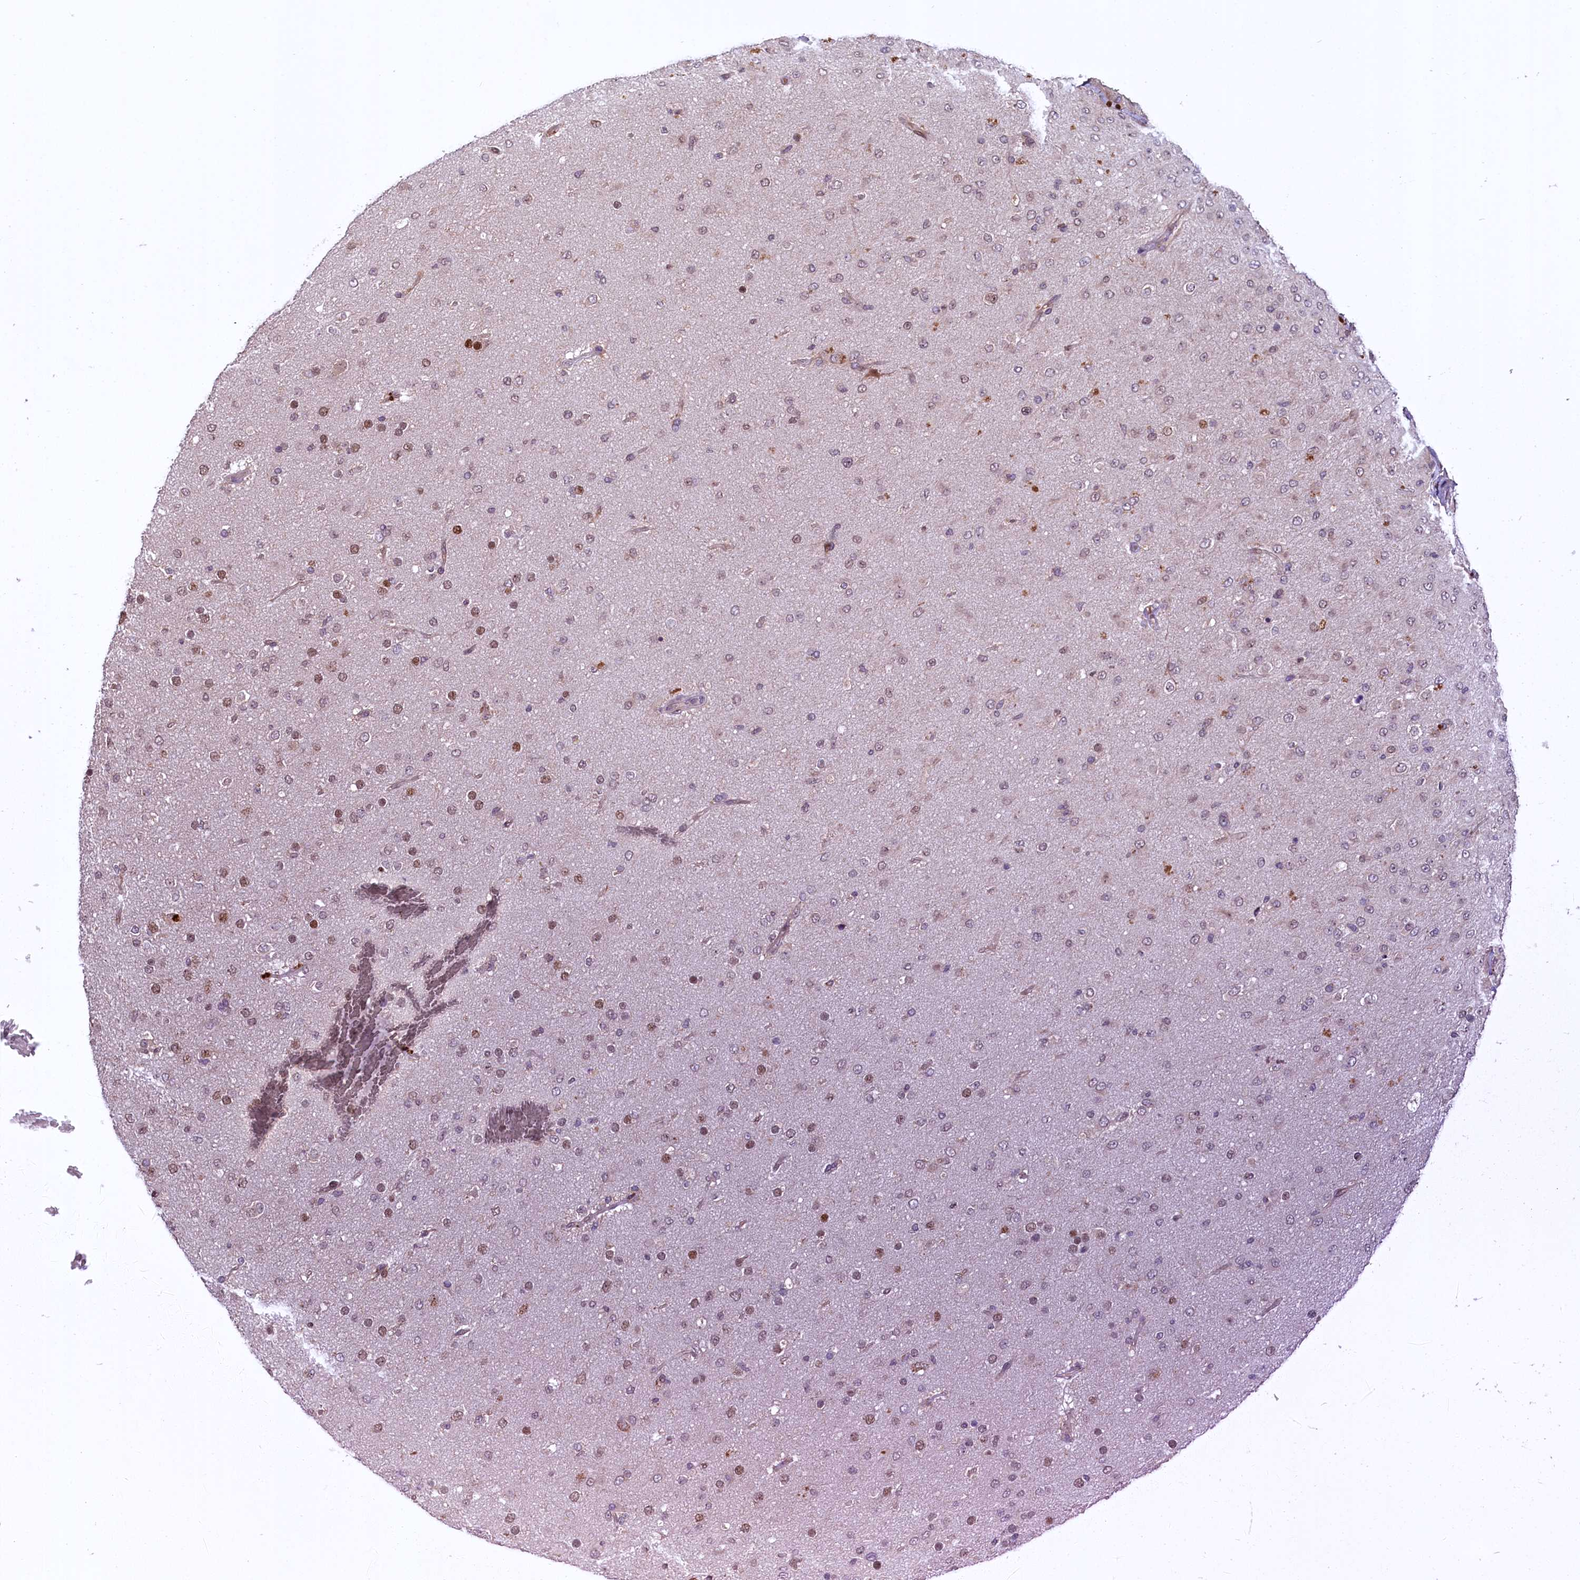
{"staining": {"intensity": "moderate", "quantity": "25%-75%", "location": "nuclear"}, "tissue": "glioma", "cell_type": "Tumor cells", "image_type": "cancer", "snomed": [{"axis": "morphology", "description": "Glioma, malignant, Low grade"}, {"axis": "topography", "description": "Brain"}], "caption": "Protein staining reveals moderate nuclear positivity in approximately 25%-75% of tumor cells in glioma. (Stains: DAB in brown, nuclei in blue, Microscopy: brightfield microscopy at high magnification).", "gene": "N4BP2L1", "patient": {"sex": "male", "age": 65}}